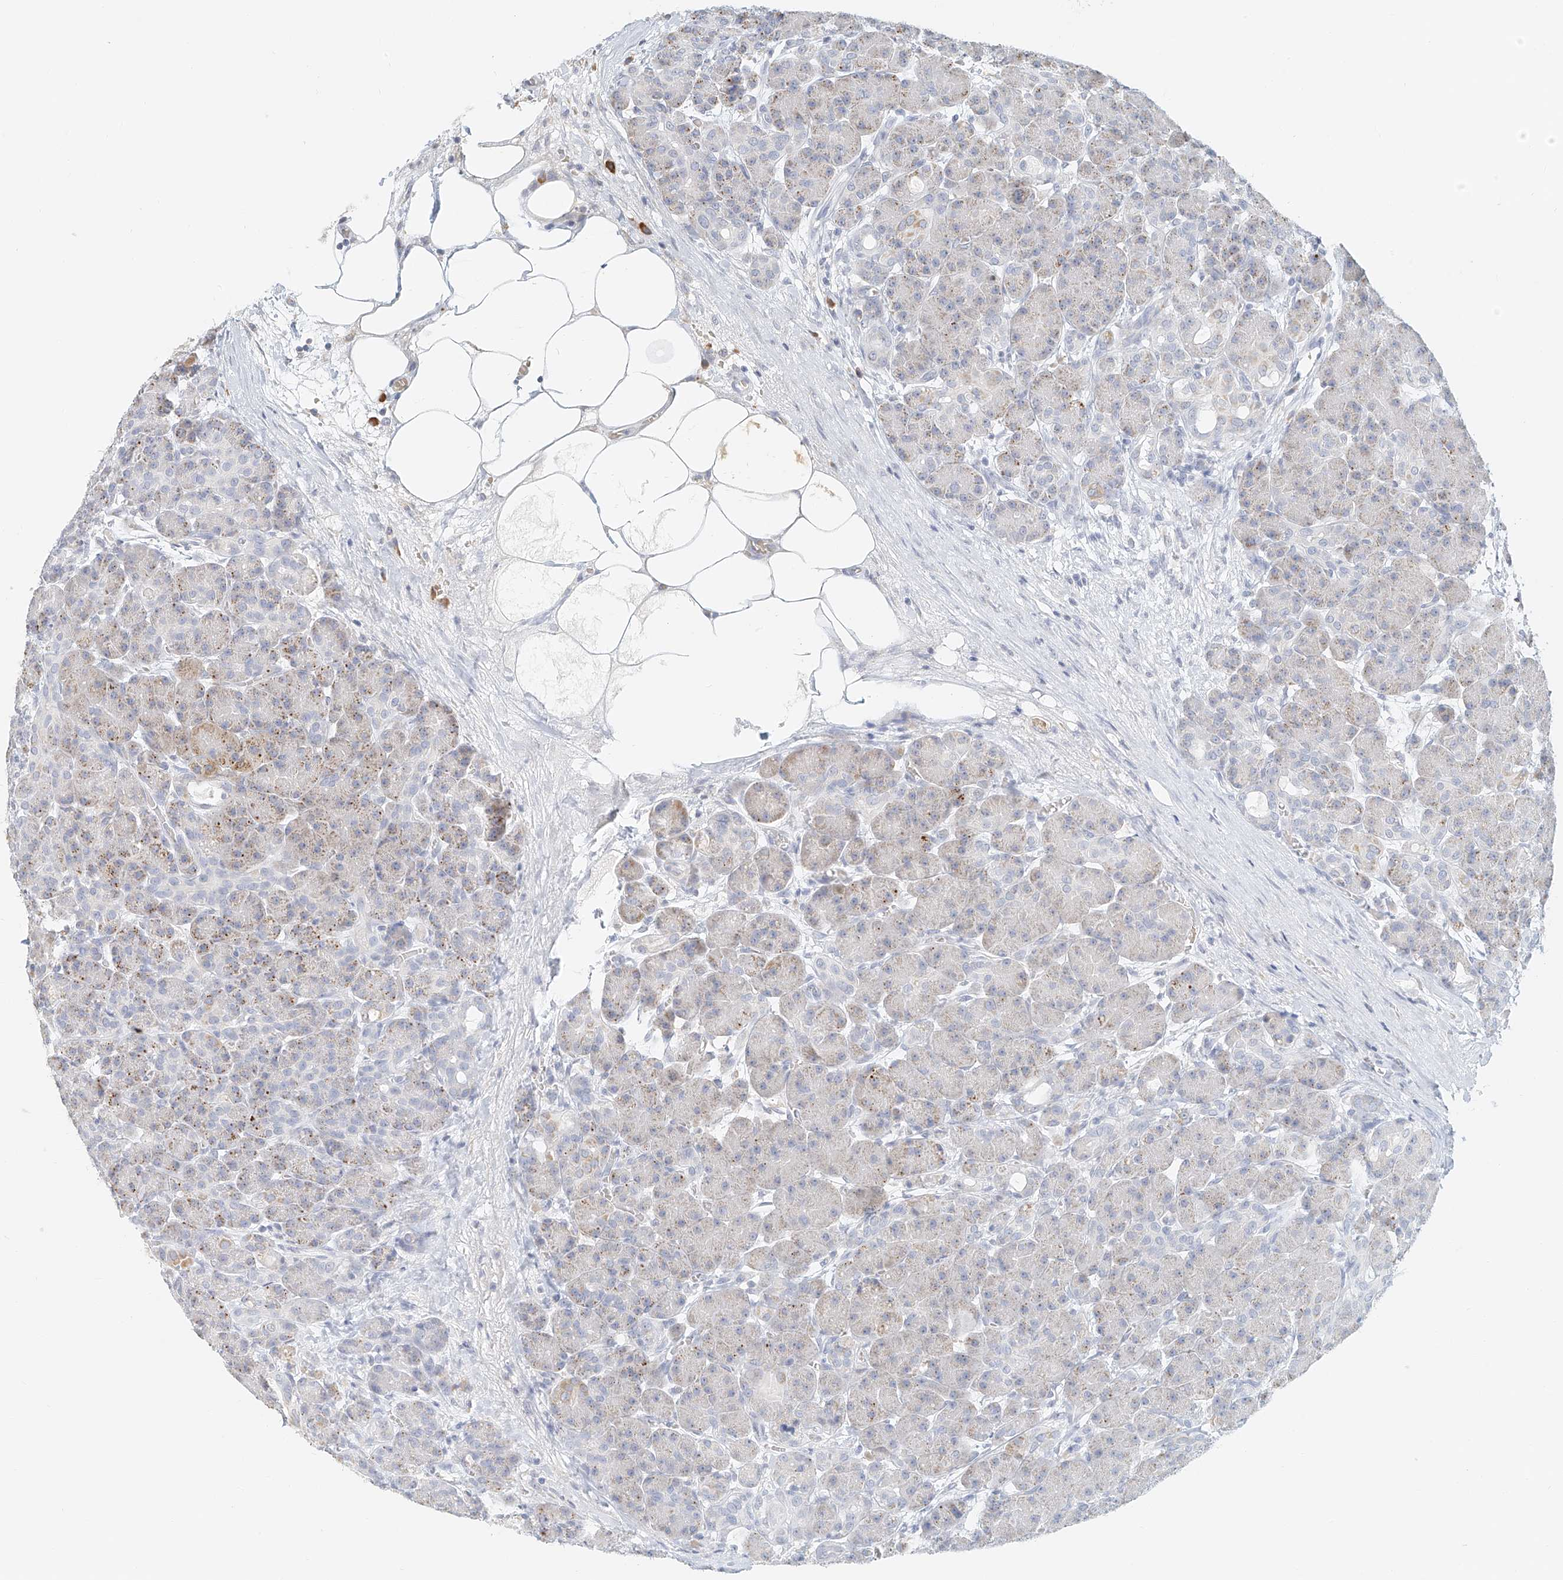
{"staining": {"intensity": "moderate", "quantity": "<25%", "location": "cytoplasmic/membranous"}, "tissue": "pancreas", "cell_type": "Exocrine glandular cells", "image_type": "normal", "snomed": [{"axis": "morphology", "description": "Normal tissue, NOS"}, {"axis": "topography", "description": "Pancreas"}], "caption": "The immunohistochemical stain highlights moderate cytoplasmic/membranous expression in exocrine glandular cells of benign pancreas.", "gene": "CXorf58", "patient": {"sex": "male", "age": 63}}